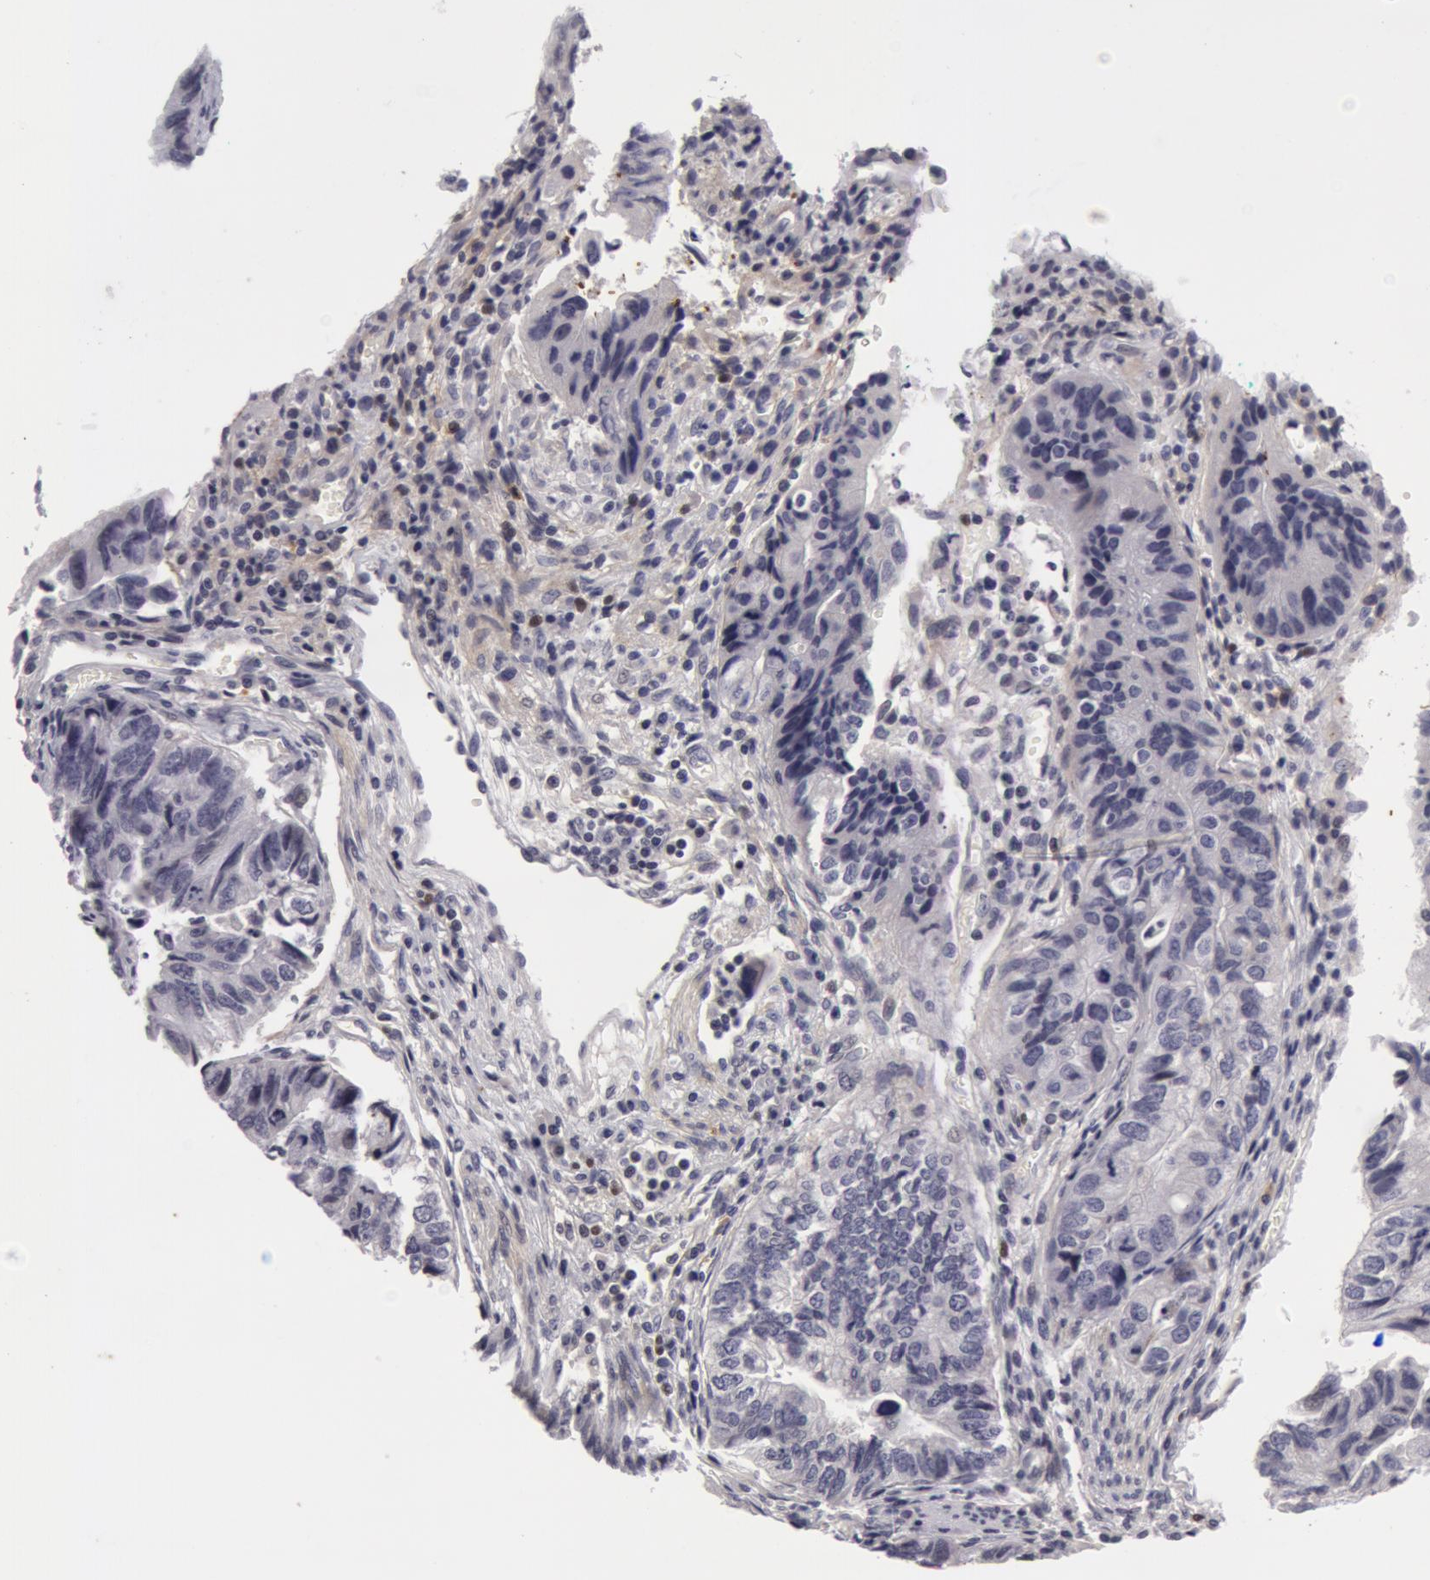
{"staining": {"intensity": "negative", "quantity": "none", "location": "none"}, "tissue": "colorectal cancer", "cell_type": "Tumor cells", "image_type": "cancer", "snomed": [{"axis": "morphology", "description": "Adenocarcinoma, NOS"}, {"axis": "topography", "description": "Colon"}], "caption": "Image shows no significant protein positivity in tumor cells of colorectal adenocarcinoma.", "gene": "NLGN4X", "patient": {"sex": "female", "age": 11}}